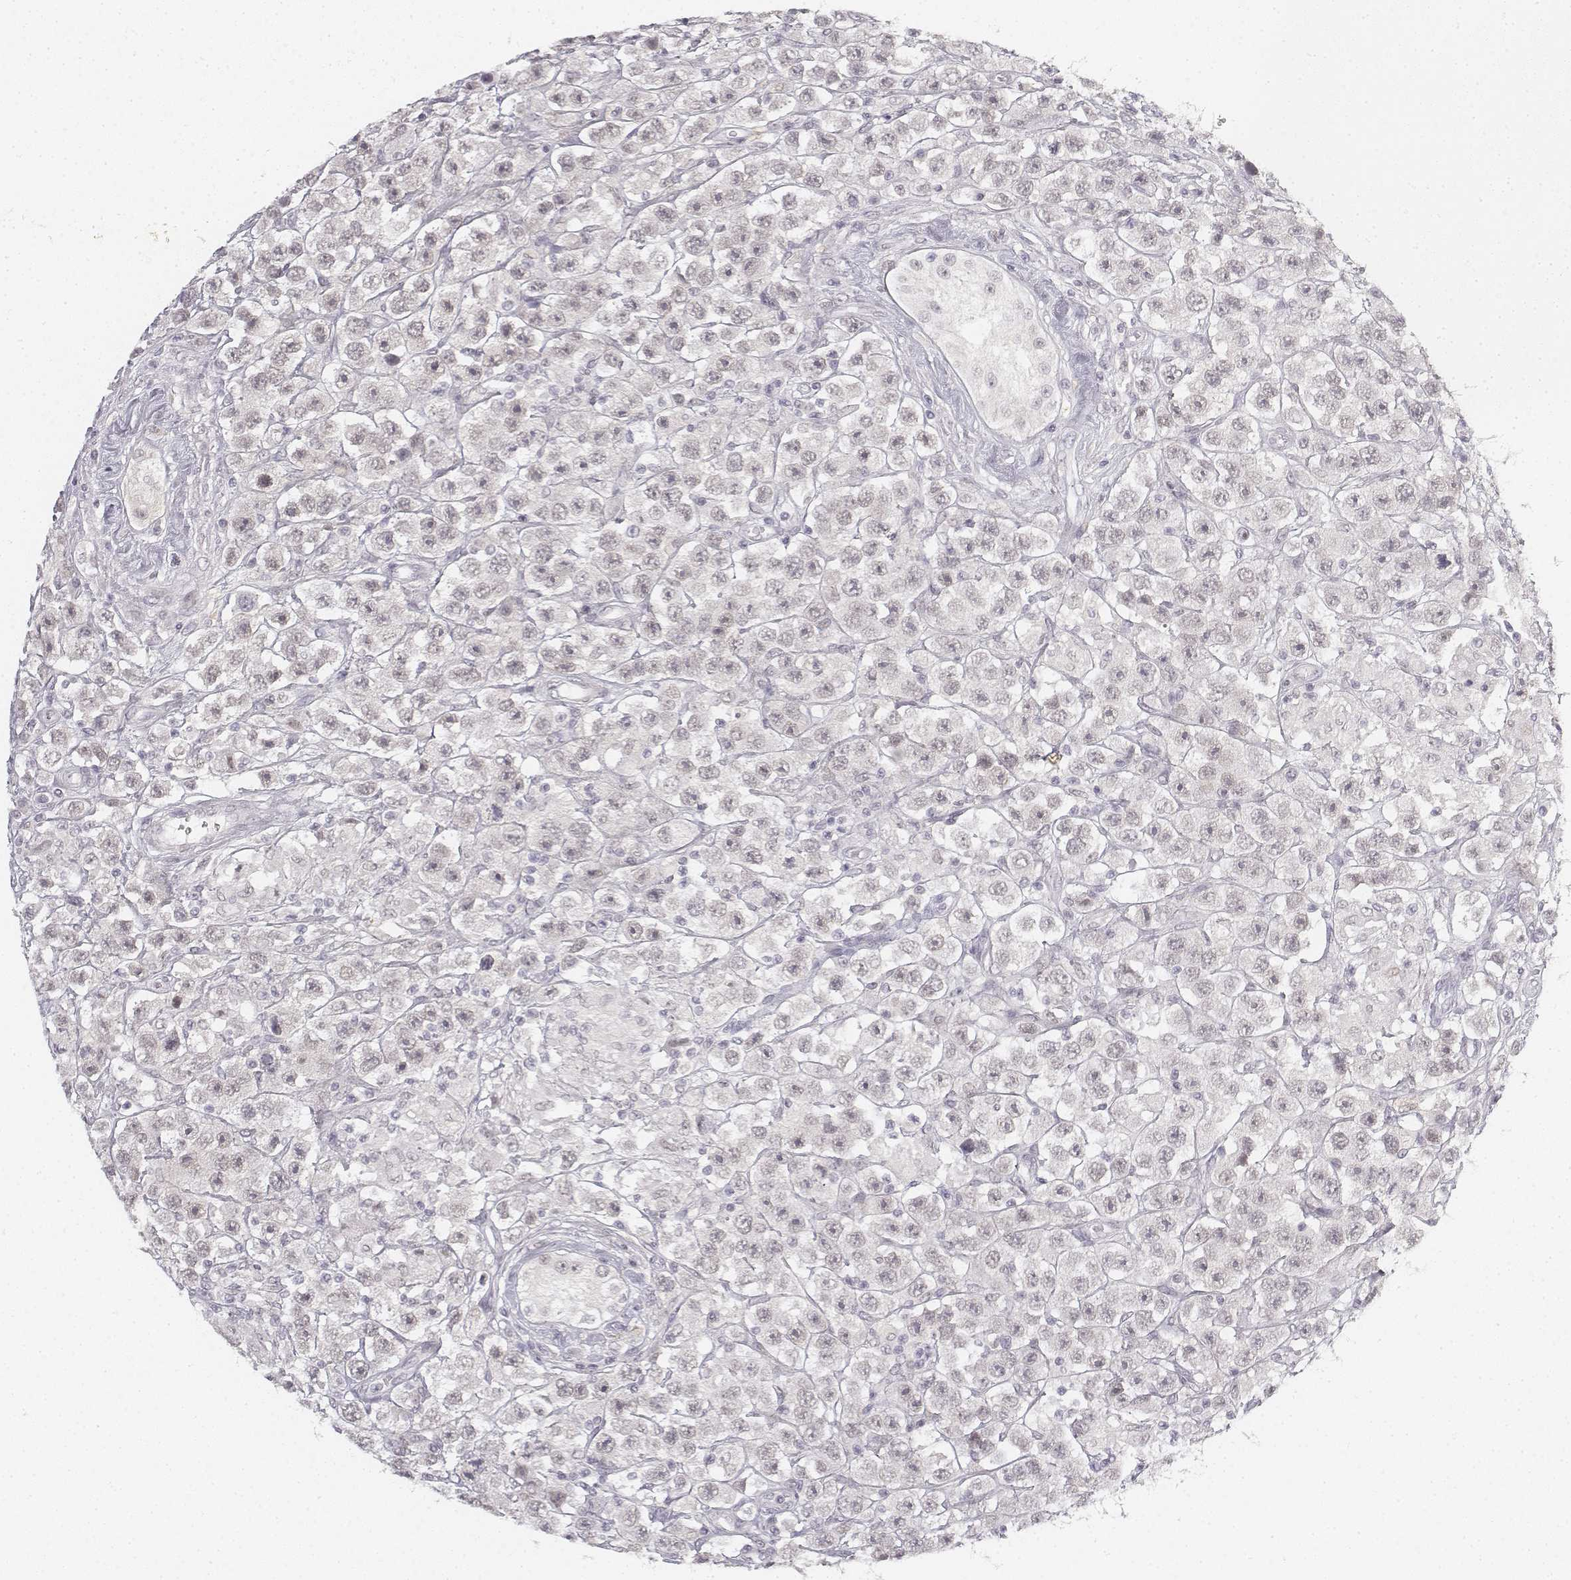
{"staining": {"intensity": "negative", "quantity": "none", "location": "none"}, "tissue": "testis cancer", "cell_type": "Tumor cells", "image_type": "cancer", "snomed": [{"axis": "morphology", "description": "Seminoma, NOS"}, {"axis": "topography", "description": "Testis"}], "caption": "A high-resolution micrograph shows immunohistochemistry (IHC) staining of testis cancer (seminoma), which exhibits no significant expression in tumor cells. Brightfield microscopy of IHC stained with DAB (brown) and hematoxylin (blue), captured at high magnification.", "gene": "KRT84", "patient": {"sex": "male", "age": 45}}